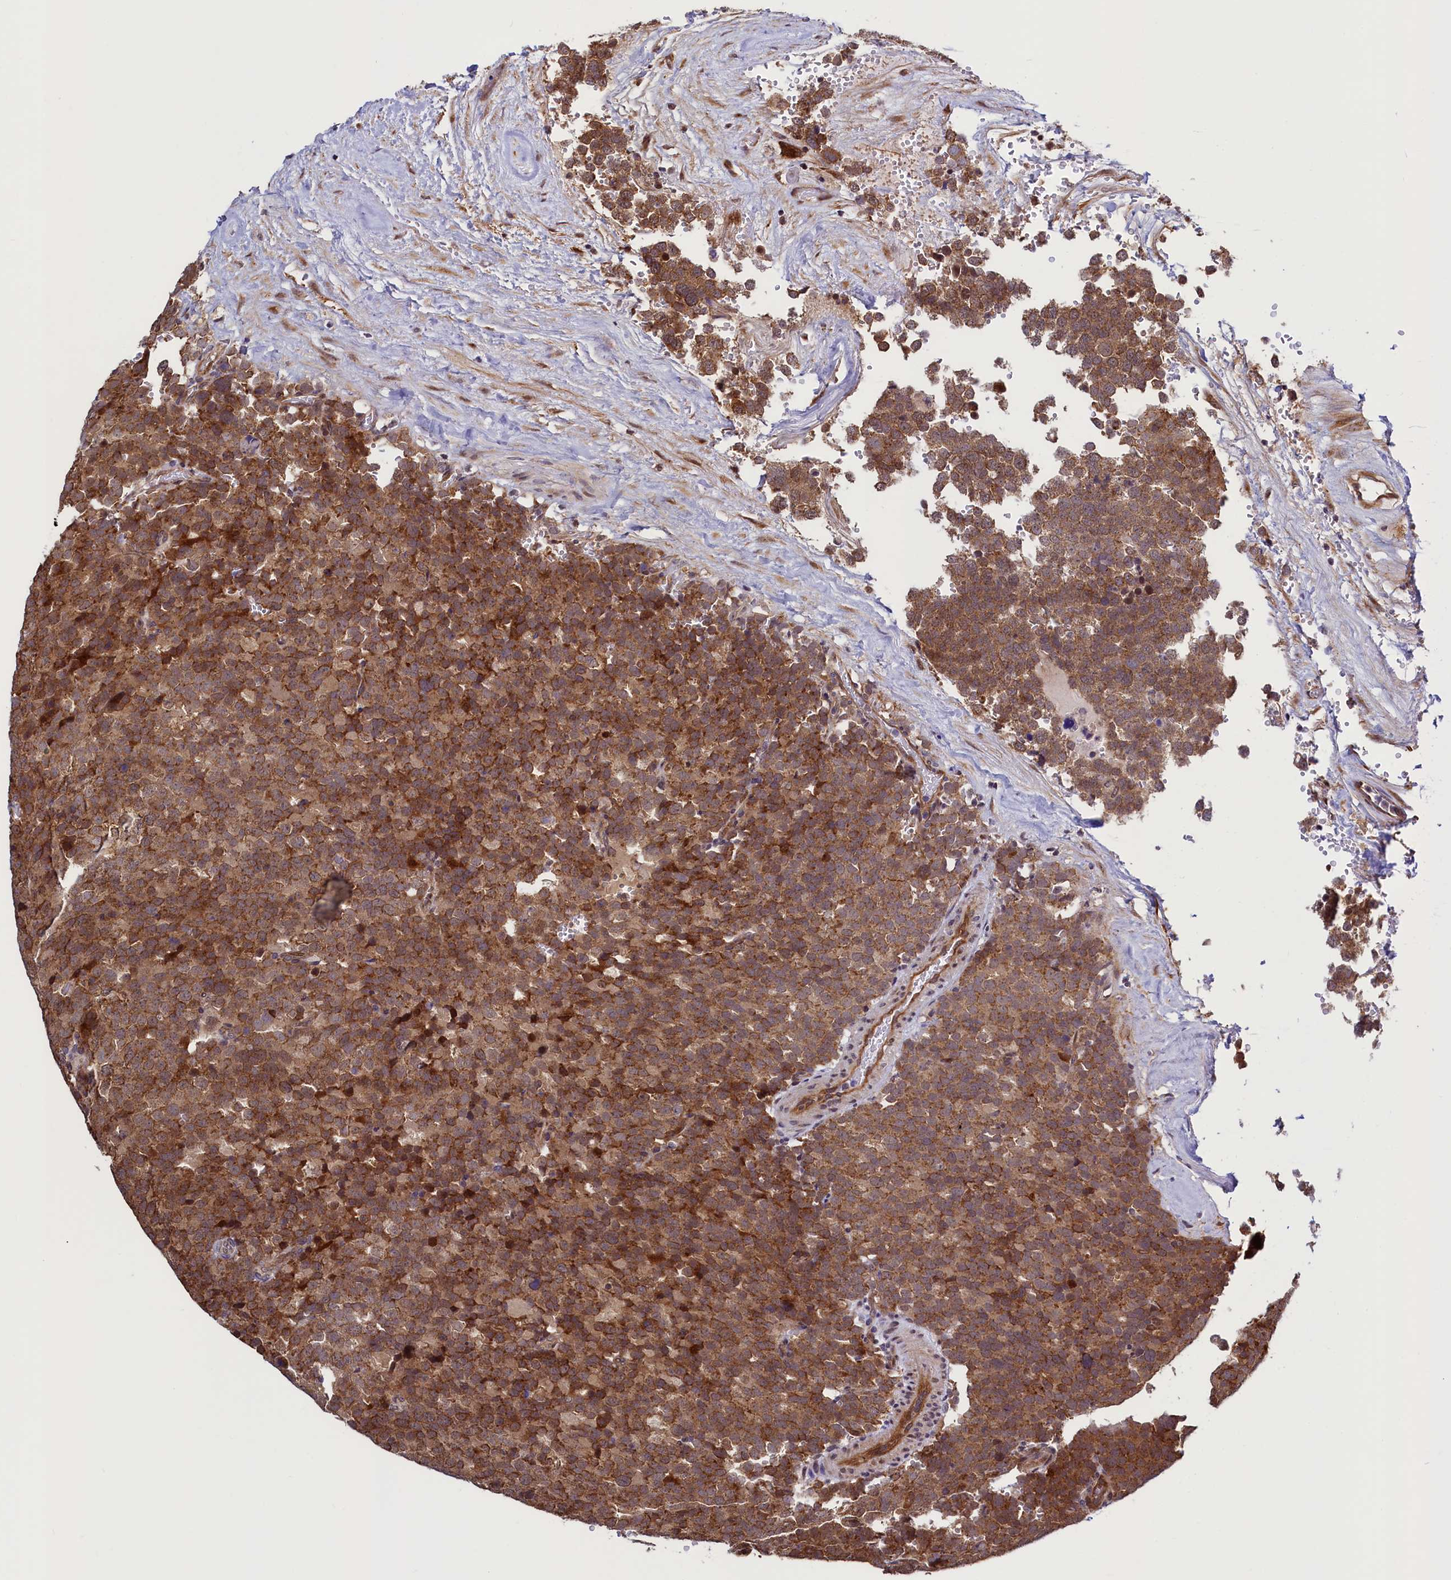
{"staining": {"intensity": "moderate", "quantity": ">75%", "location": "cytoplasmic/membranous"}, "tissue": "testis cancer", "cell_type": "Tumor cells", "image_type": "cancer", "snomed": [{"axis": "morphology", "description": "Seminoma, NOS"}, {"axis": "topography", "description": "Testis"}], "caption": "Tumor cells display medium levels of moderate cytoplasmic/membranous positivity in approximately >75% of cells in human testis seminoma.", "gene": "RBFA", "patient": {"sex": "male", "age": 71}}